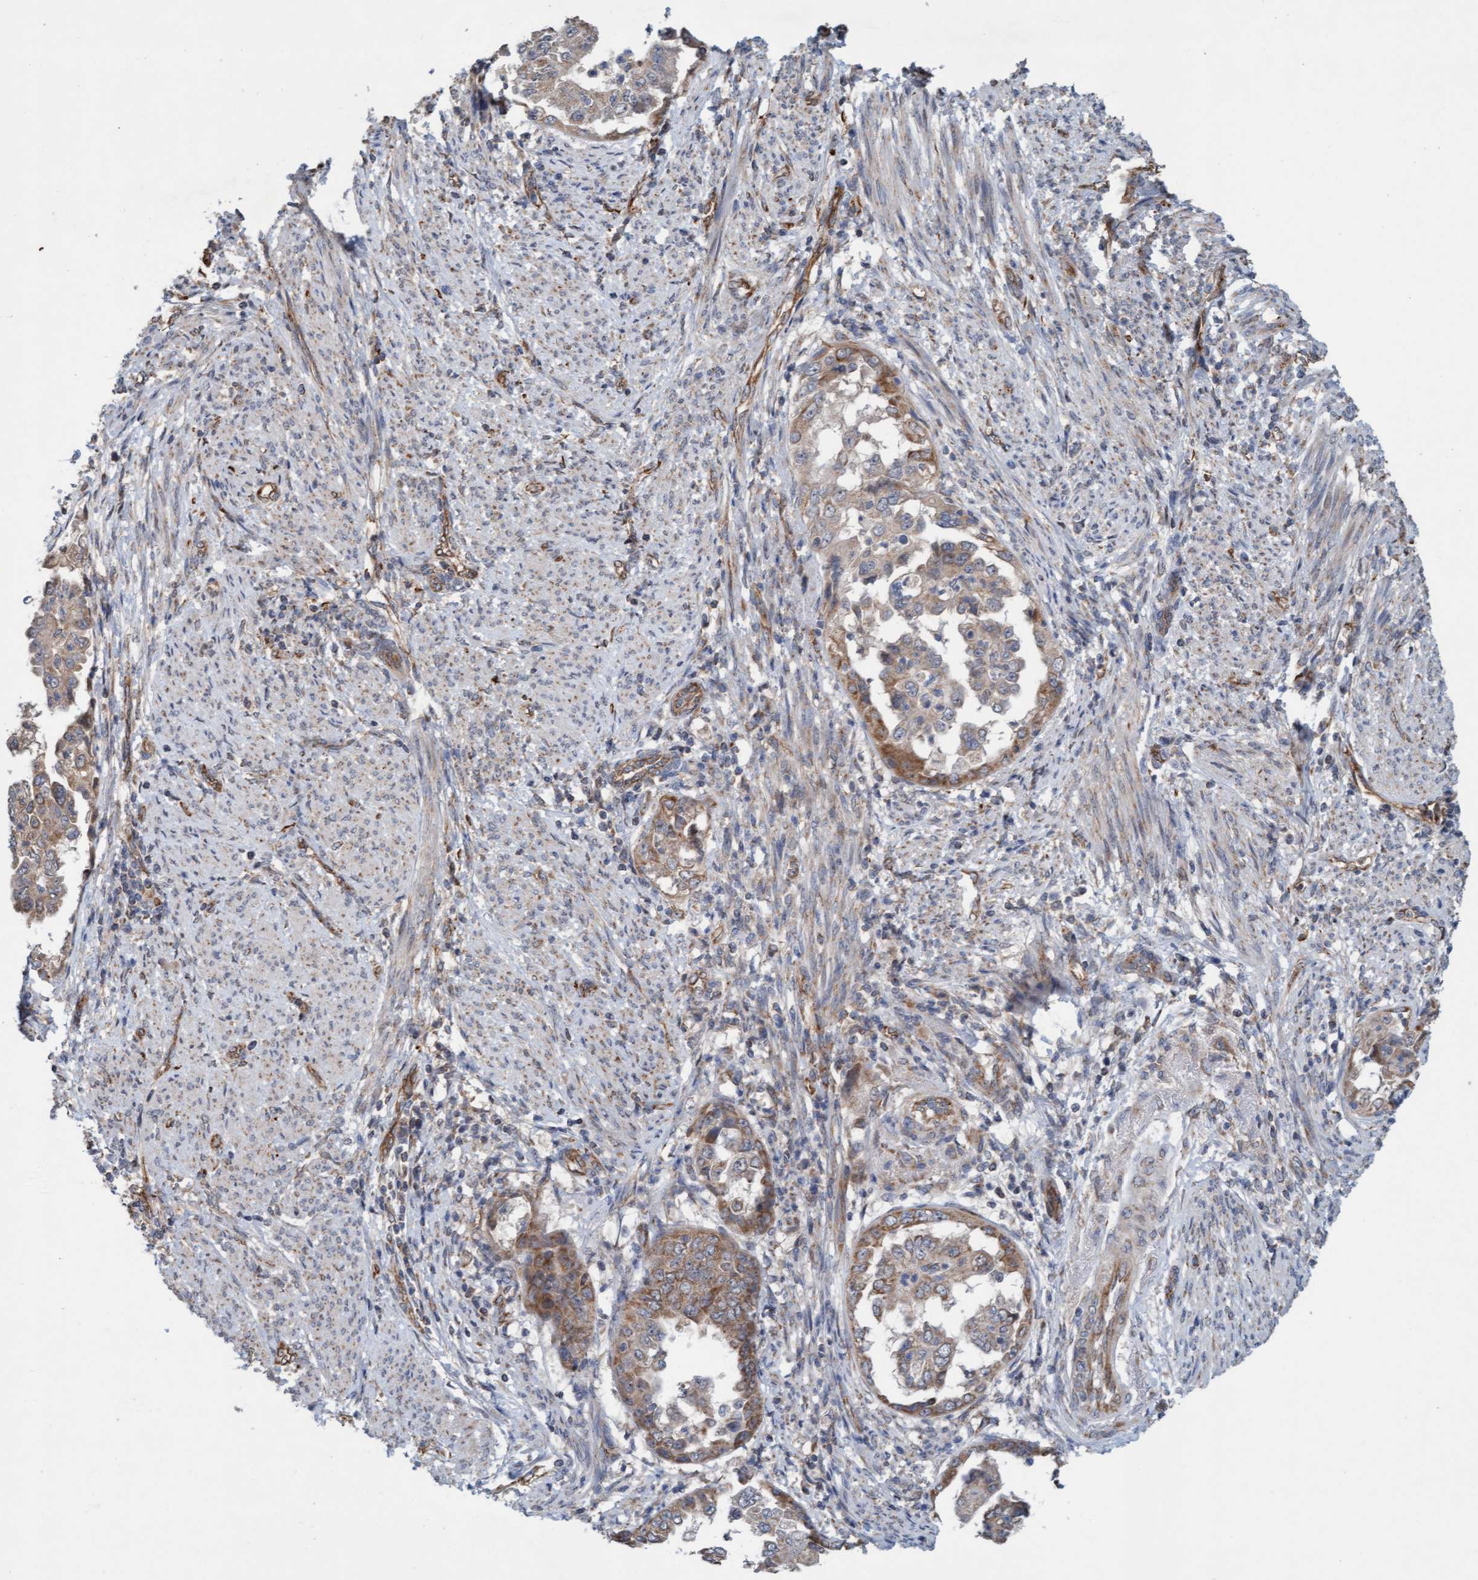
{"staining": {"intensity": "strong", "quantity": ">75%", "location": "cytoplasmic/membranous"}, "tissue": "endometrial cancer", "cell_type": "Tumor cells", "image_type": "cancer", "snomed": [{"axis": "morphology", "description": "Adenocarcinoma, NOS"}, {"axis": "topography", "description": "Endometrium"}], "caption": "Endometrial adenocarcinoma stained with a protein marker demonstrates strong staining in tumor cells.", "gene": "ZNF566", "patient": {"sex": "female", "age": 85}}